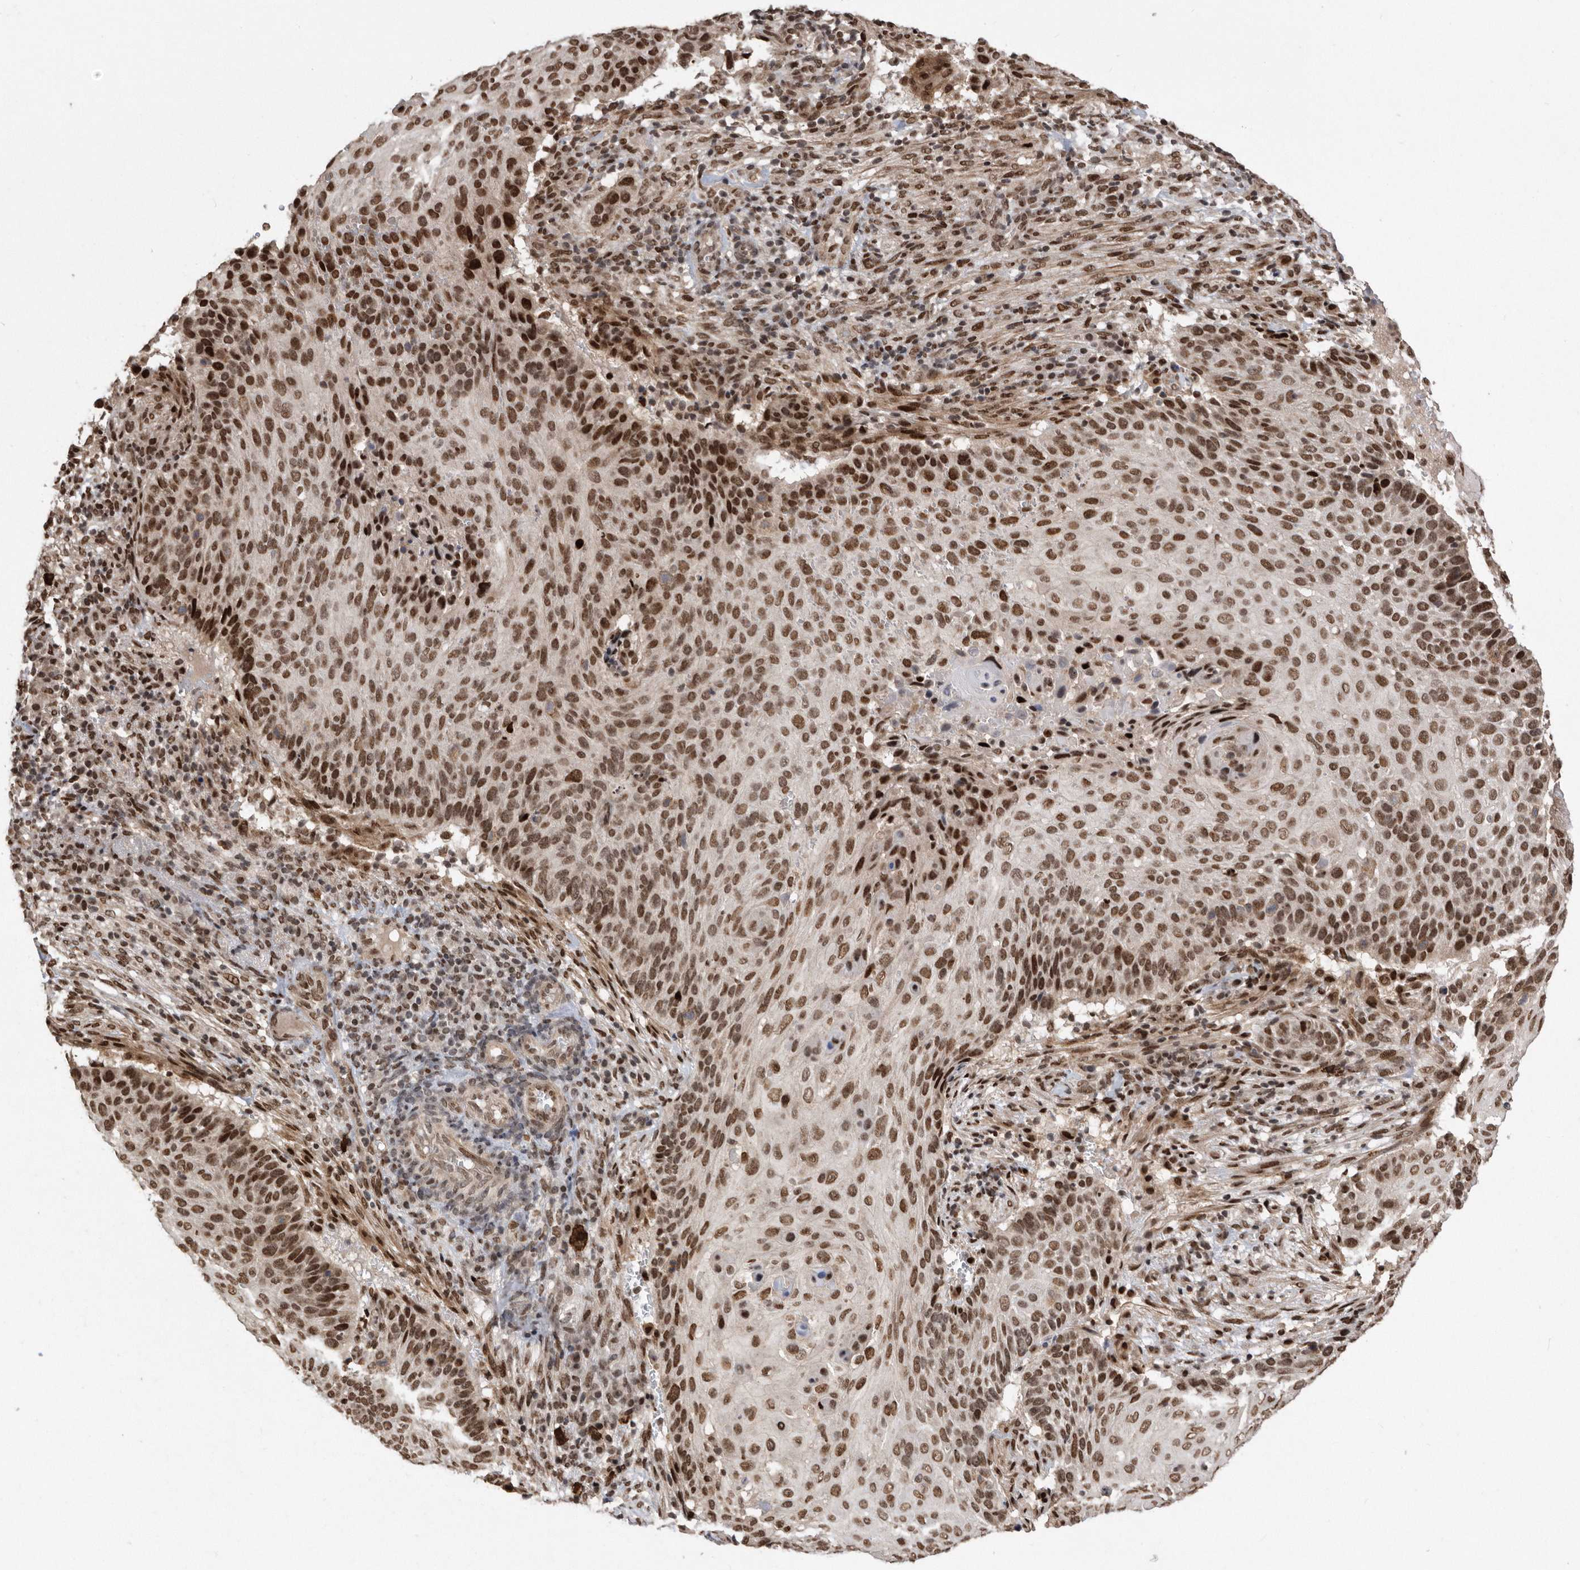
{"staining": {"intensity": "strong", "quantity": ">75%", "location": "nuclear"}, "tissue": "cervical cancer", "cell_type": "Tumor cells", "image_type": "cancer", "snomed": [{"axis": "morphology", "description": "Squamous cell carcinoma, NOS"}, {"axis": "topography", "description": "Cervix"}], "caption": "Brown immunohistochemical staining in cervical cancer (squamous cell carcinoma) displays strong nuclear expression in about >75% of tumor cells. Immunohistochemistry stains the protein in brown and the nuclei are stained blue.", "gene": "TDRD3", "patient": {"sex": "female", "age": 74}}